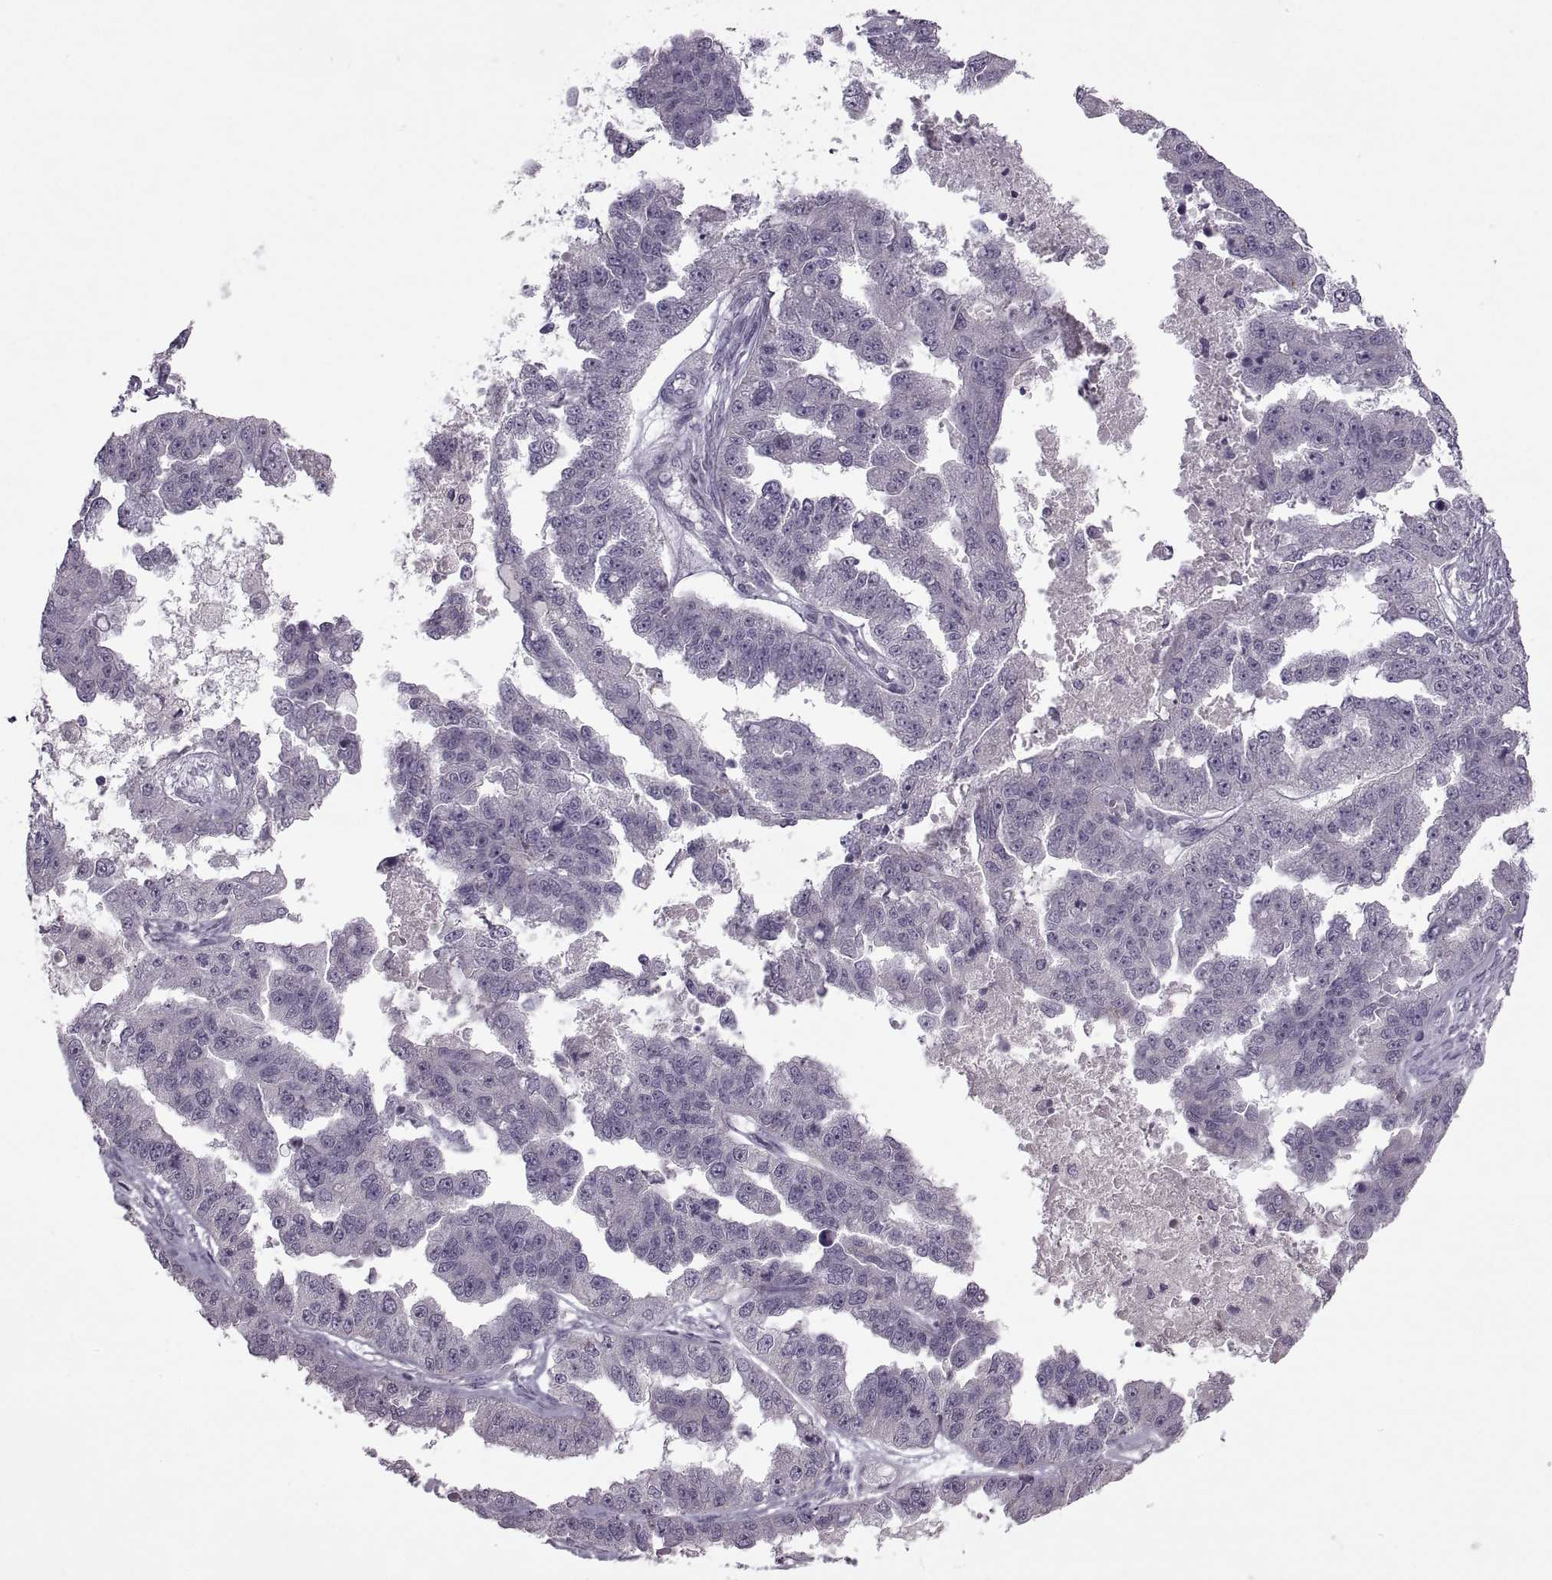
{"staining": {"intensity": "negative", "quantity": "none", "location": "none"}, "tissue": "ovarian cancer", "cell_type": "Tumor cells", "image_type": "cancer", "snomed": [{"axis": "morphology", "description": "Cystadenocarcinoma, serous, NOS"}, {"axis": "topography", "description": "Ovary"}], "caption": "Immunohistochemistry (IHC) of serous cystadenocarcinoma (ovarian) displays no expression in tumor cells.", "gene": "MGAT4D", "patient": {"sex": "female", "age": 58}}